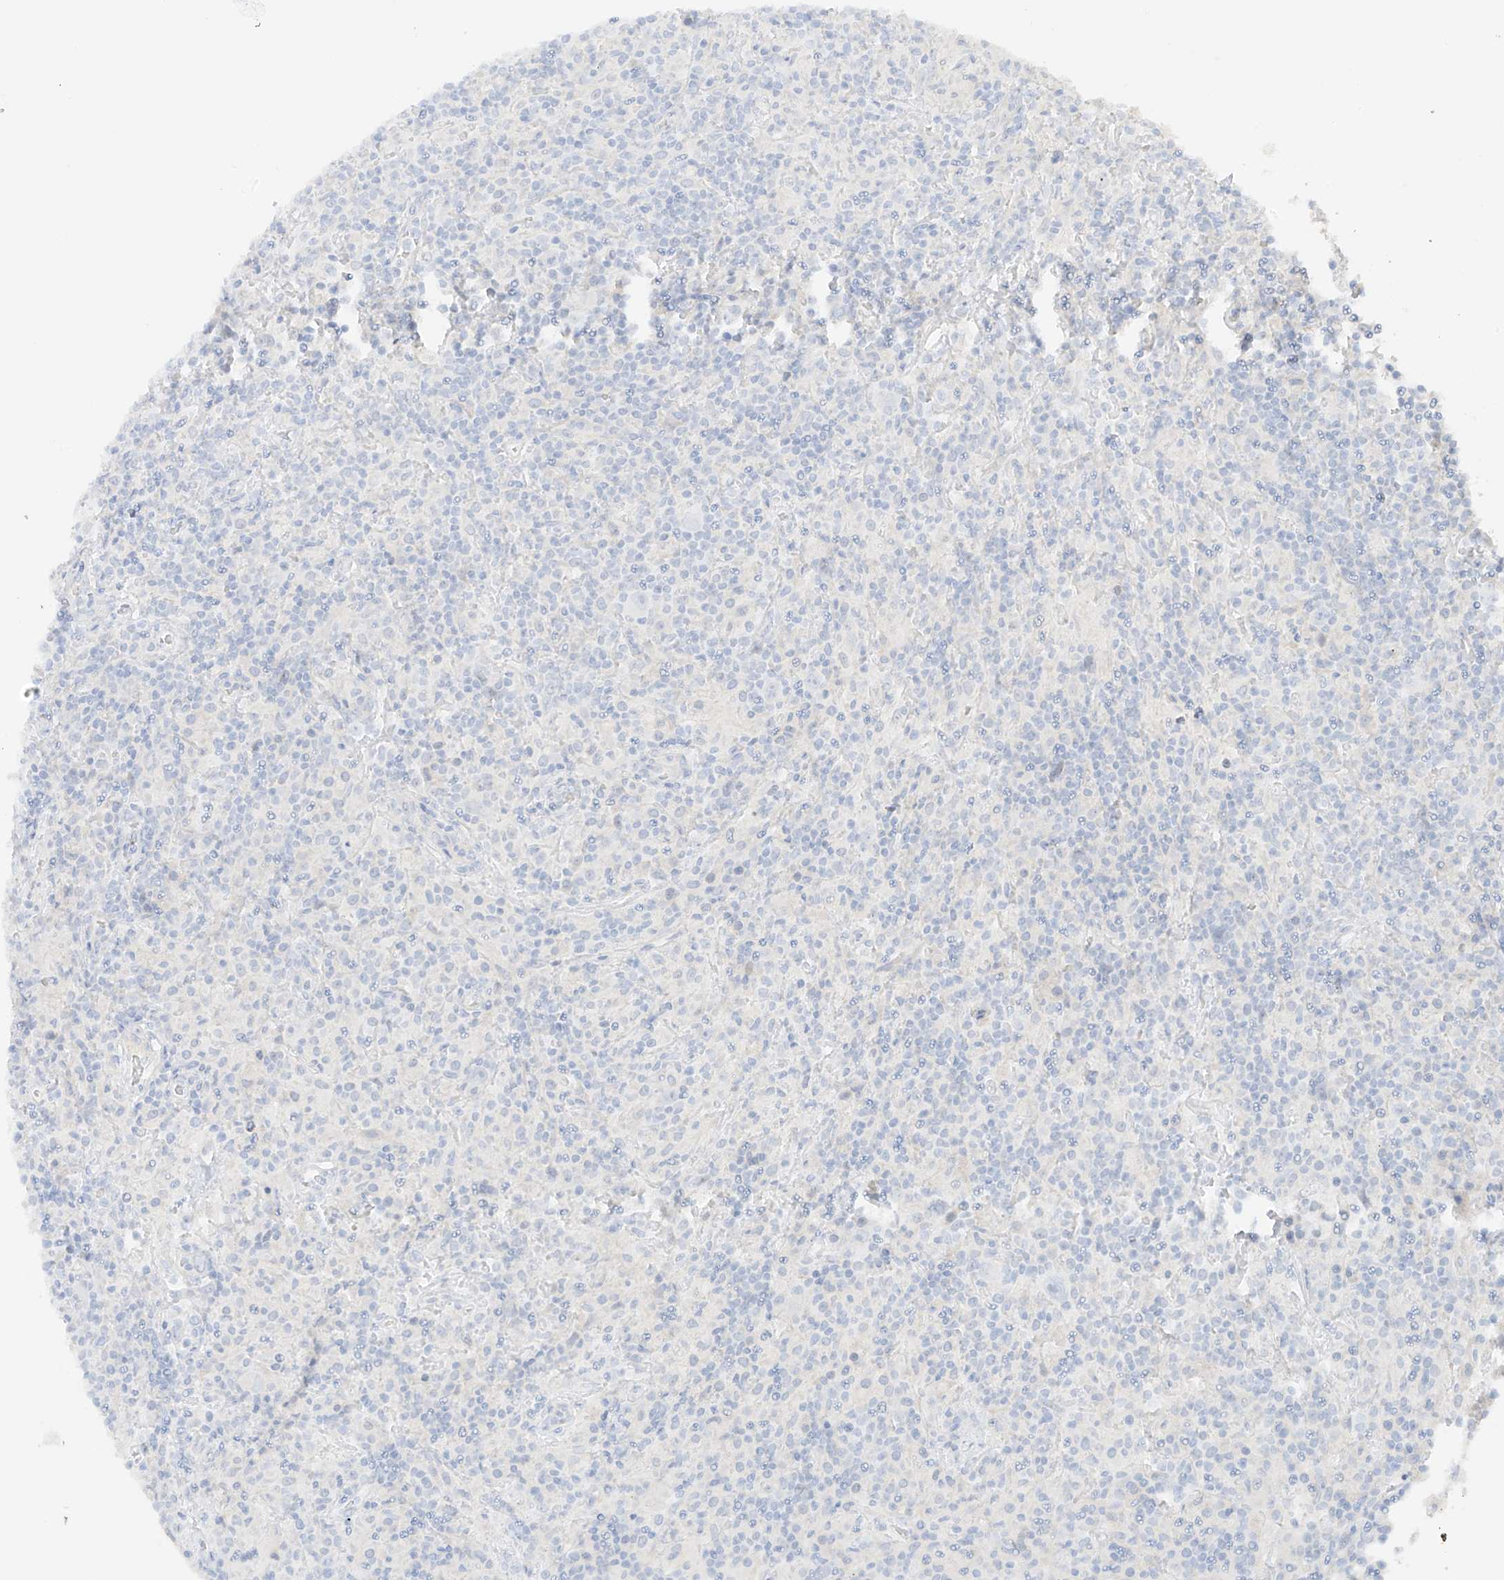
{"staining": {"intensity": "negative", "quantity": "none", "location": "none"}, "tissue": "lymphoma", "cell_type": "Tumor cells", "image_type": "cancer", "snomed": [{"axis": "morphology", "description": "Hodgkin's disease, NOS"}, {"axis": "topography", "description": "Lymph node"}], "caption": "Hodgkin's disease was stained to show a protein in brown. There is no significant positivity in tumor cells.", "gene": "ZBTB41", "patient": {"sex": "male", "age": 70}}